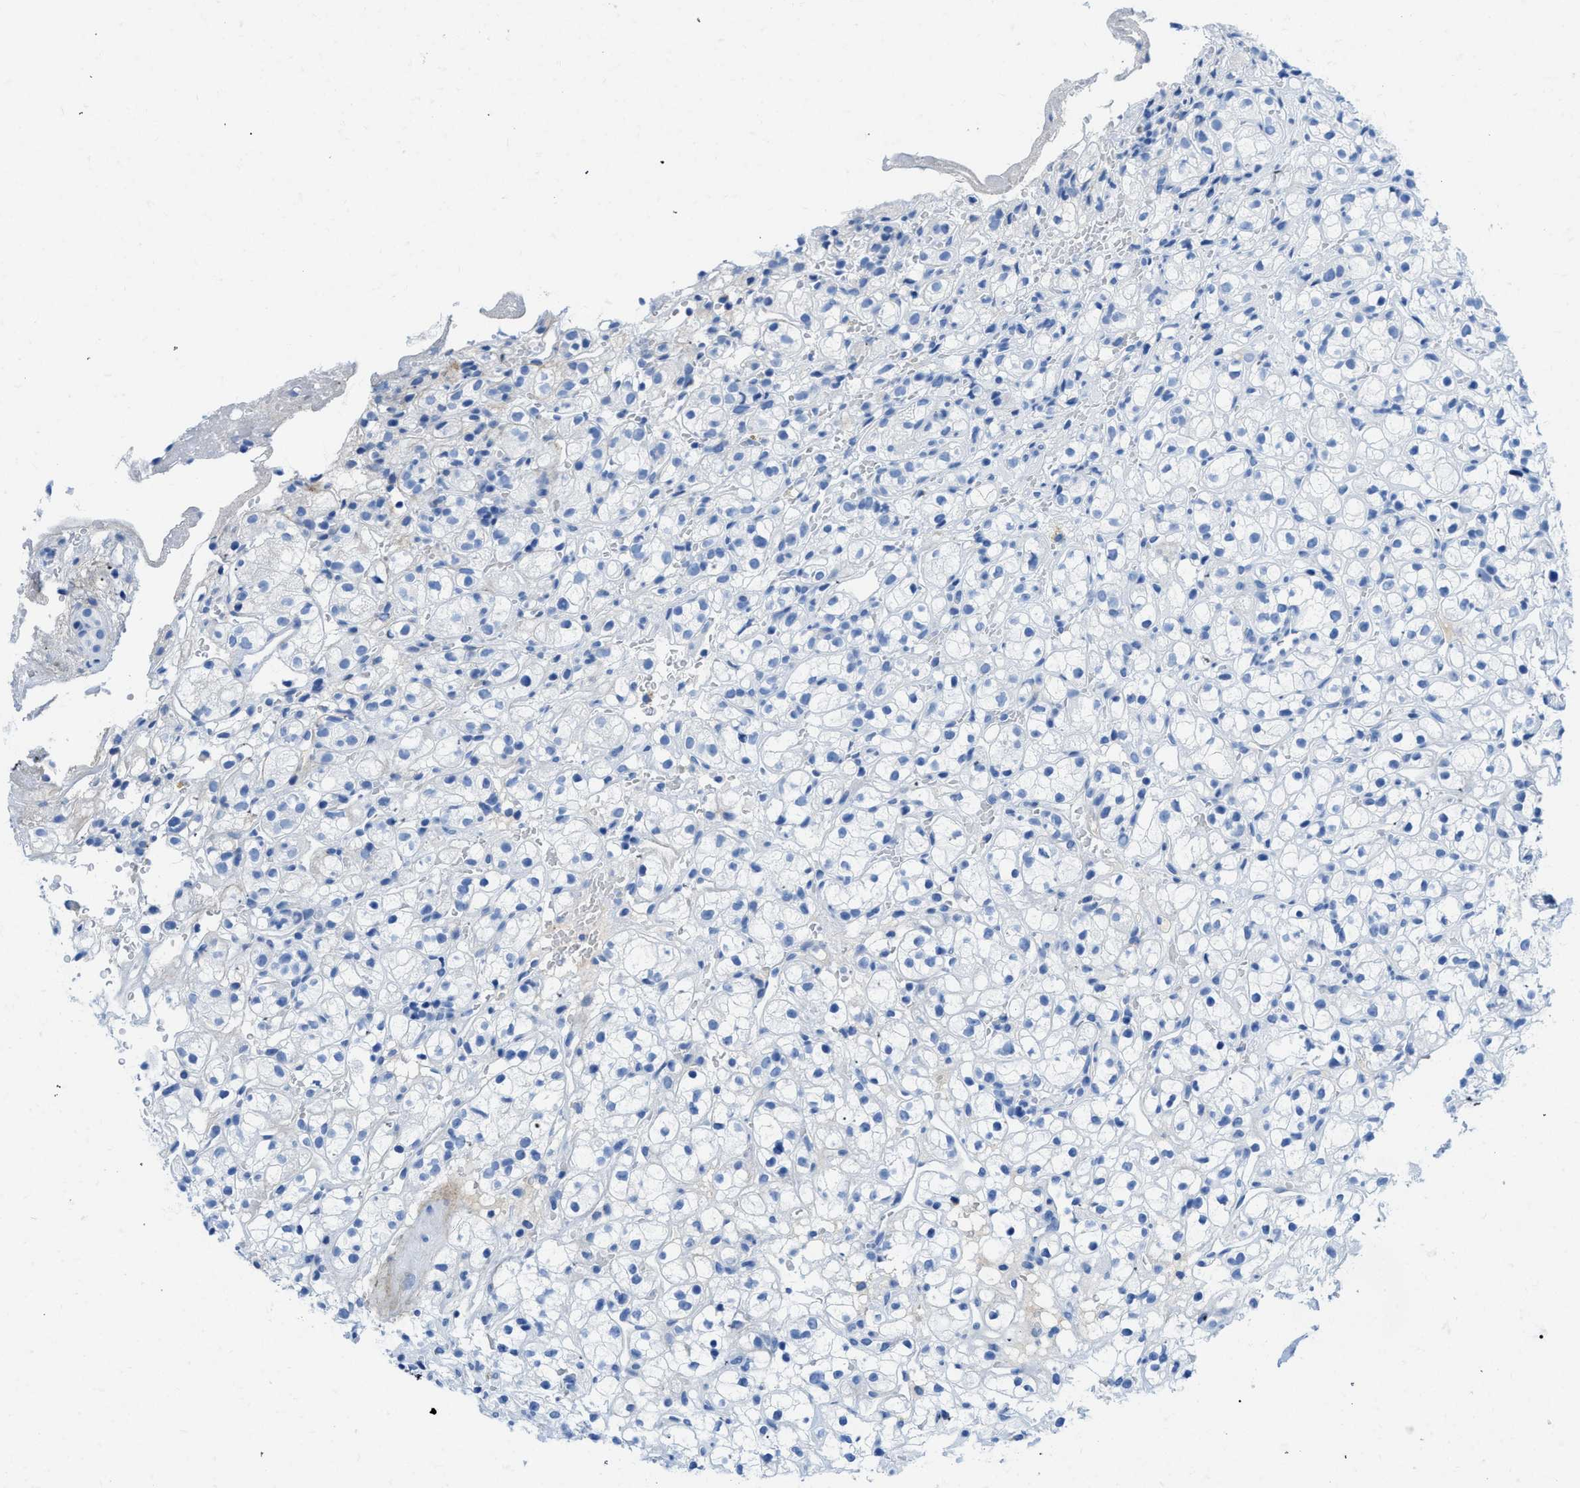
{"staining": {"intensity": "negative", "quantity": "none", "location": "none"}, "tissue": "renal cancer", "cell_type": "Tumor cells", "image_type": "cancer", "snomed": [{"axis": "morphology", "description": "Adenocarcinoma, NOS"}, {"axis": "topography", "description": "Kidney"}], "caption": "IHC photomicrograph of neoplastic tissue: renal cancer (adenocarcinoma) stained with DAB exhibits no significant protein positivity in tumor cells.", "gene": "COL3A1", "patient": {"sex": "male", "age": 61}}